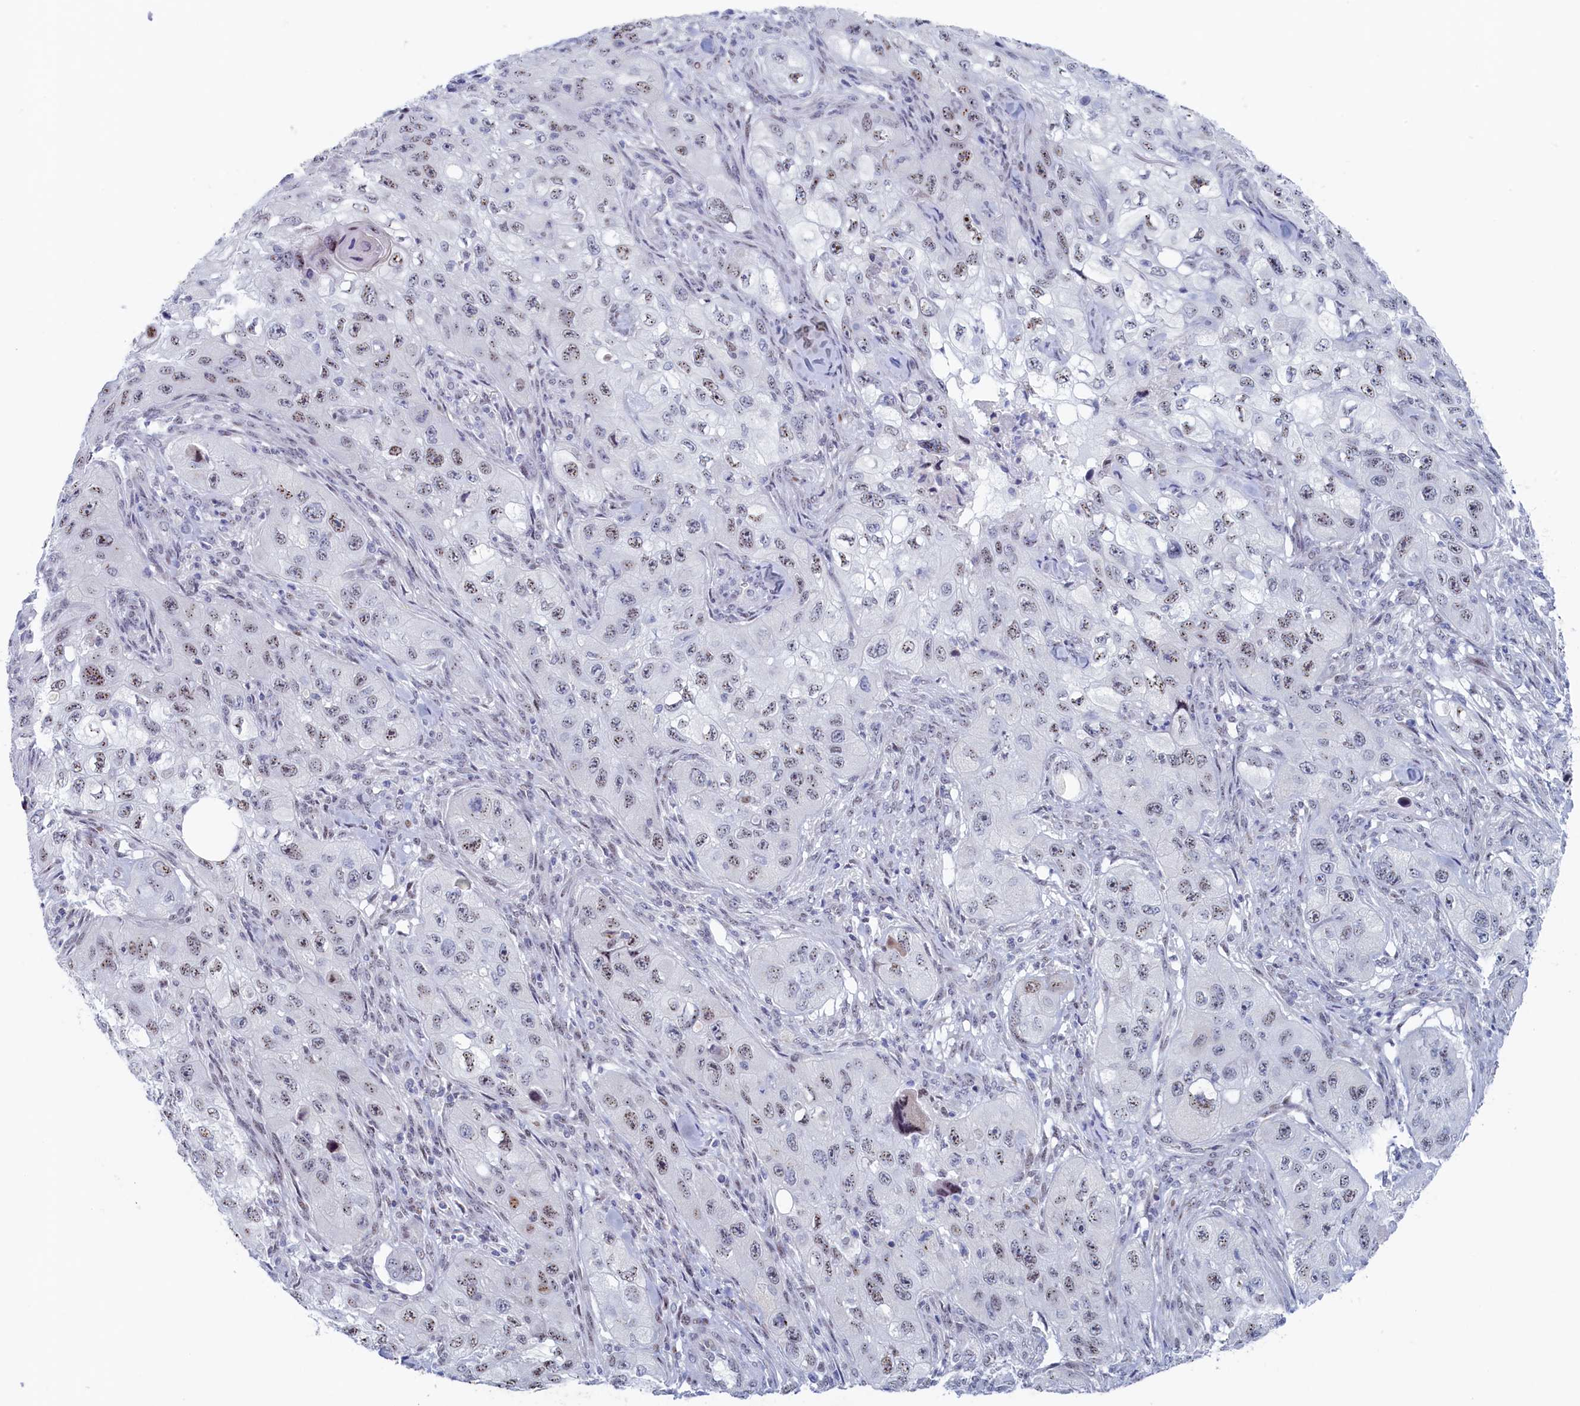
{"staining": {"intensity": "weak", "quantity": ">75%", "location": "nuclear"}, "tissue": "skin cancer", "cell_type": "Tumor cells", "image_type": "cancer", "snomed": [{"axis": "morphology", "description": "Squamous cell carcinoma, NOS"}, {"axis": "topography", "description": "Skin"}, {"axis": "topography", "description": "Subcutis"}], "caption": "Immunohistochemical staining of human skin cancer (squamous cell carcinoma) exhibits low levels of weak nuclear positivity in approximately >75% of tumor cells.", "gene": "WDR76", "patient": {"sex": "male", "age": 73}}